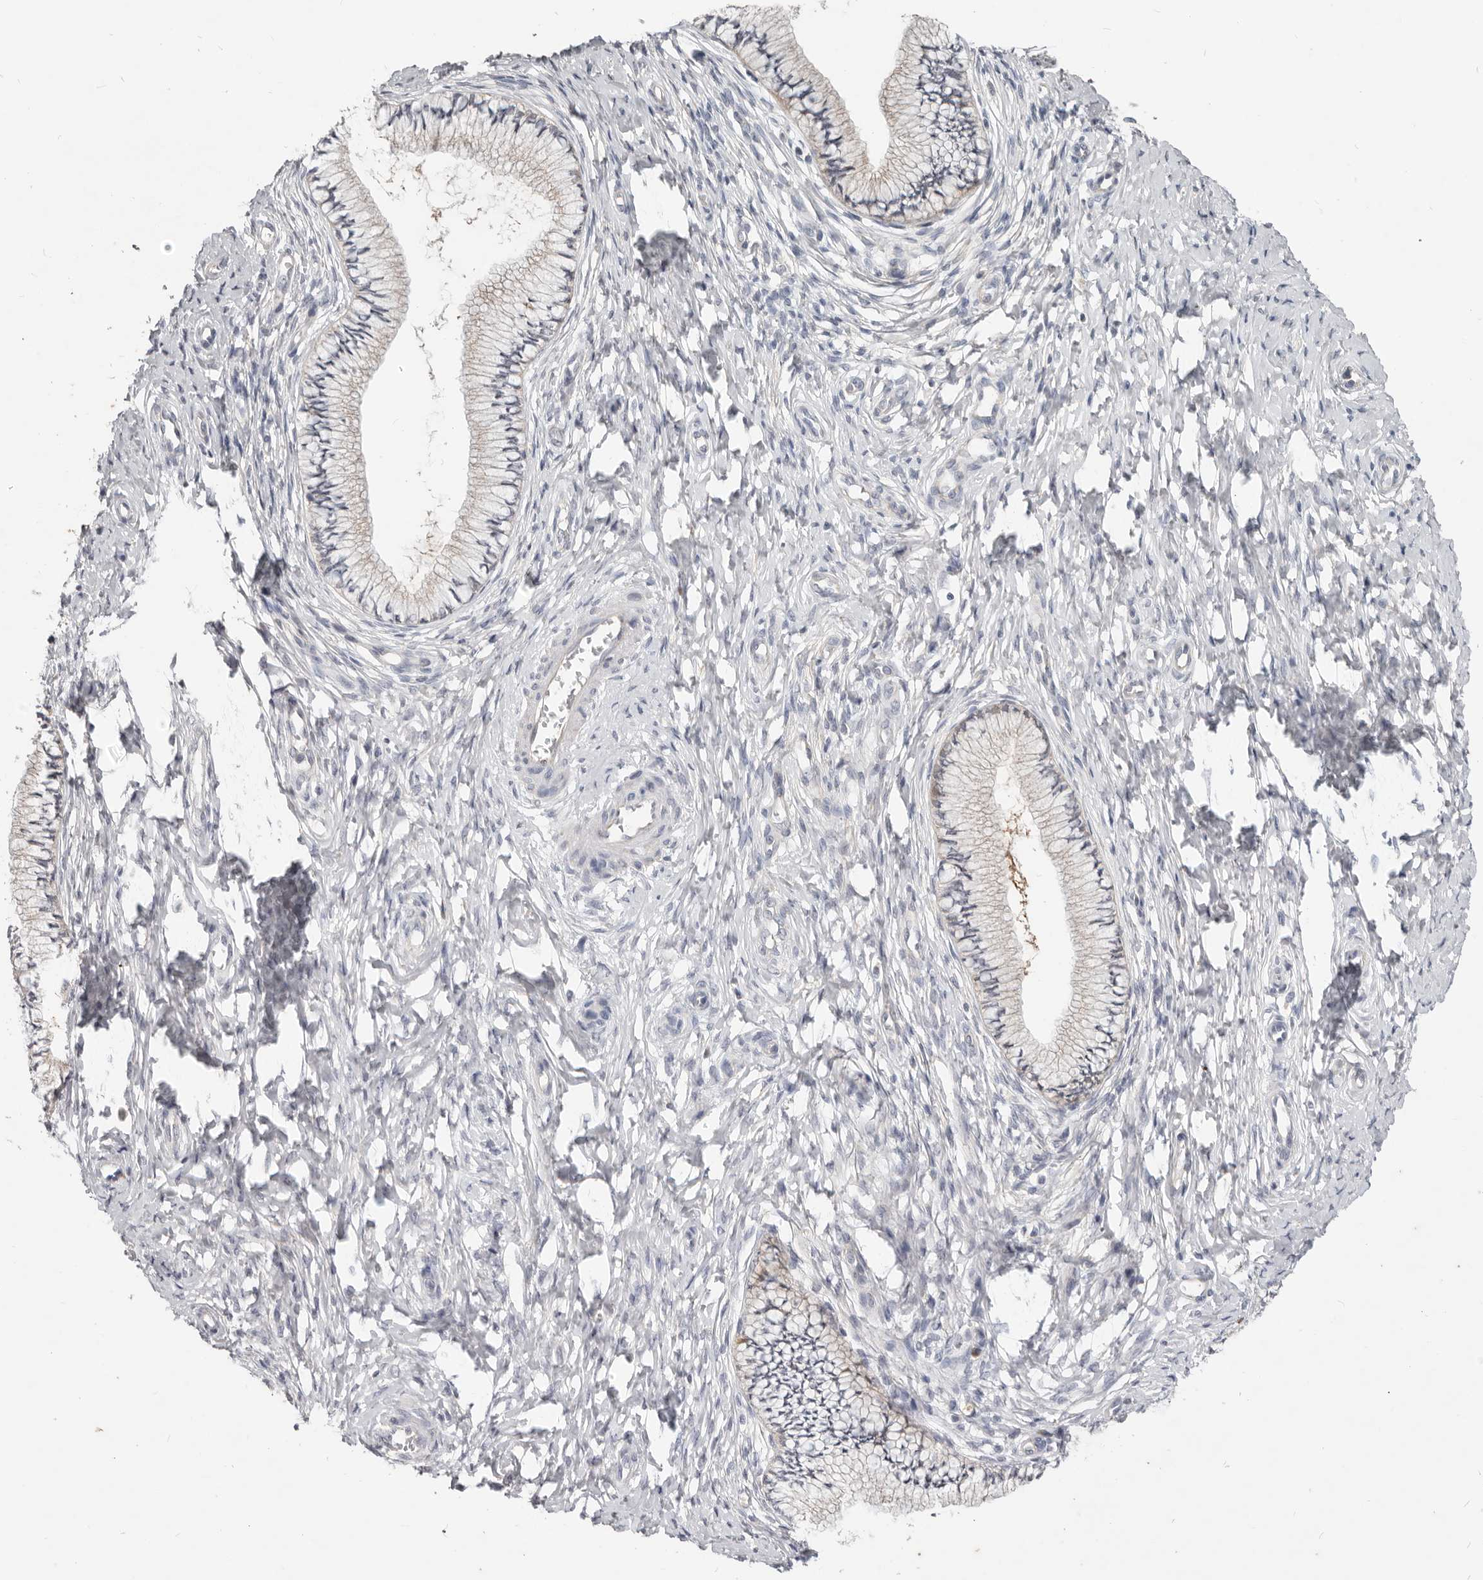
{"staining": {"intensity": "negative", "quantity": "none", "location": "none"}, "tissue": "cervix", "cell_type": "Glandular cells", "image_type": "normal", "snomed": [{"axis": "morphology", "description": "Normal tissue, NOS"}, {"axis": "topography", "description": "Cervix"}], "caption": "The image displays no staining of glandular cells in normal cervix.", "gene": "WDR77", "patient": {"sex": "female", "age": 36}}